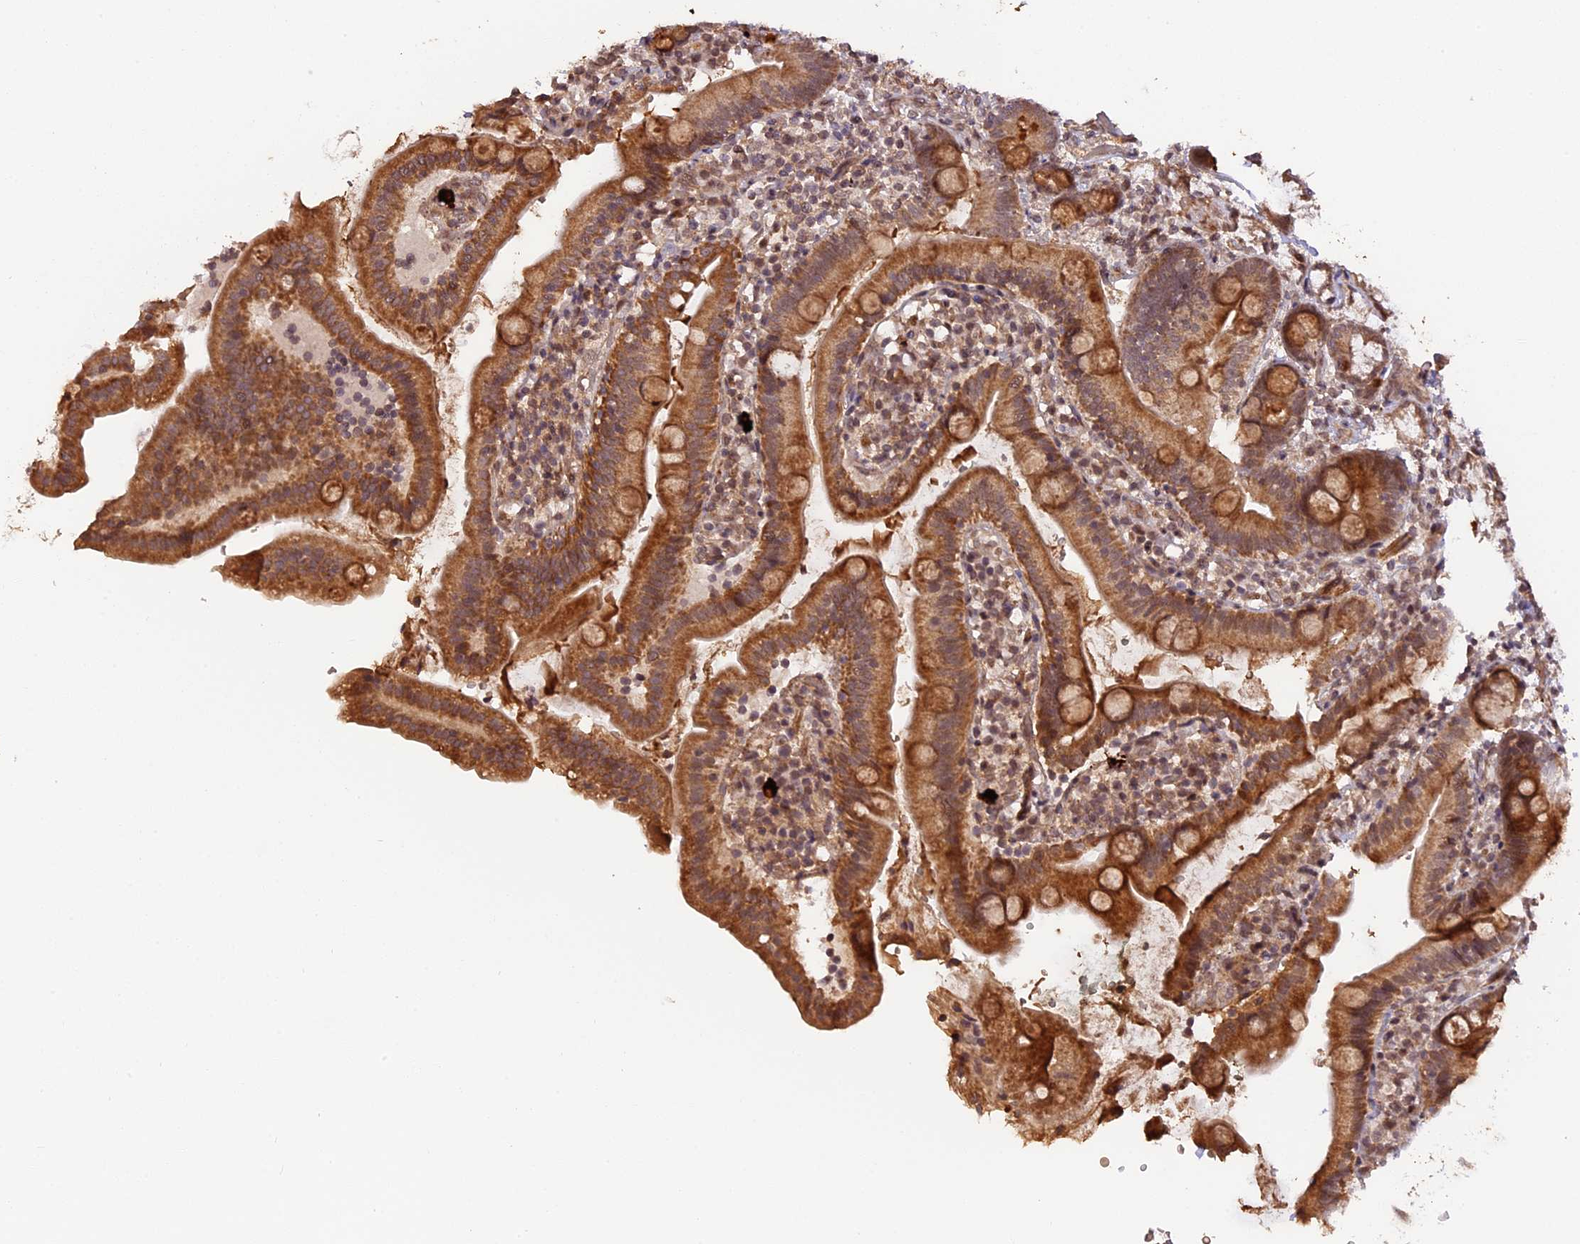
{"staining": {"intensity": "moderate", "quantity": ">75%", "location": "cytoplasmic/membranous,nuclear"}, "tissue": "duodenum", "cell_type": "Glandular cells", "image_type": "normal", "snomed": [{"axis": "morphology", "description": "Normal tissue, NOS"}, {"axis": "topography", "description": "Duodenum"}], "caption": "Moderate cytoplasmic/membranous,nuclear staining for a protein is identified in about >75% of glandular cells of benign duodenum using immunohistochemistry.", "gene": "ZNF480", "patient": {"sex": "female", "age": 67}}